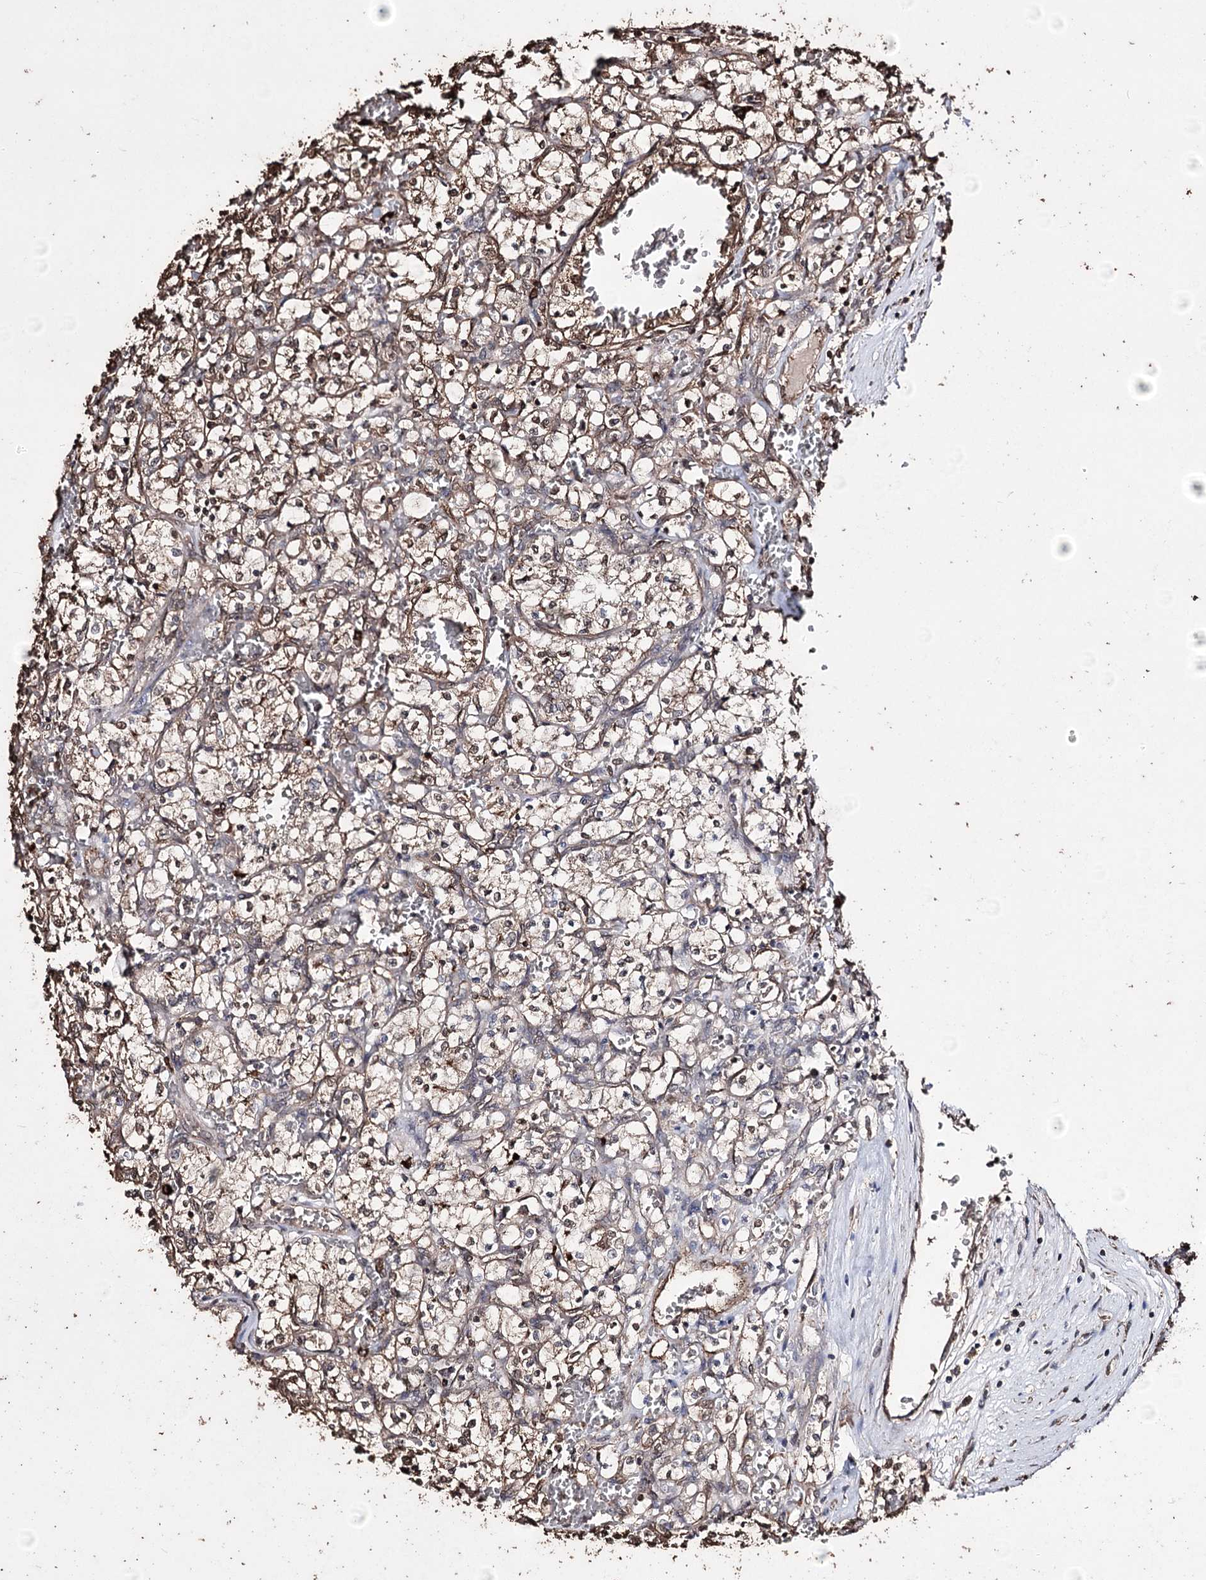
{"staining": {"intensity": "moderate", "quantity": ">75%", "location": "cytoplasmic/membranous"}, "tissue": "renal cancer", "cell_type": "Tumor cells", "image_type": "cancer", "snomed": [{"axis": "morphology", "description": "Adenocarcinoma, NOS"}, {"axis": "topography", "description": "Kidney"}], "caption": "Protein expression analysis of renal cancer demonstrates moderate cytoplasmic/membranous expression in approximately >75% of tumor cells.", "gene": "ZNF662", "patient": {"sex": "female", "age": 69}}